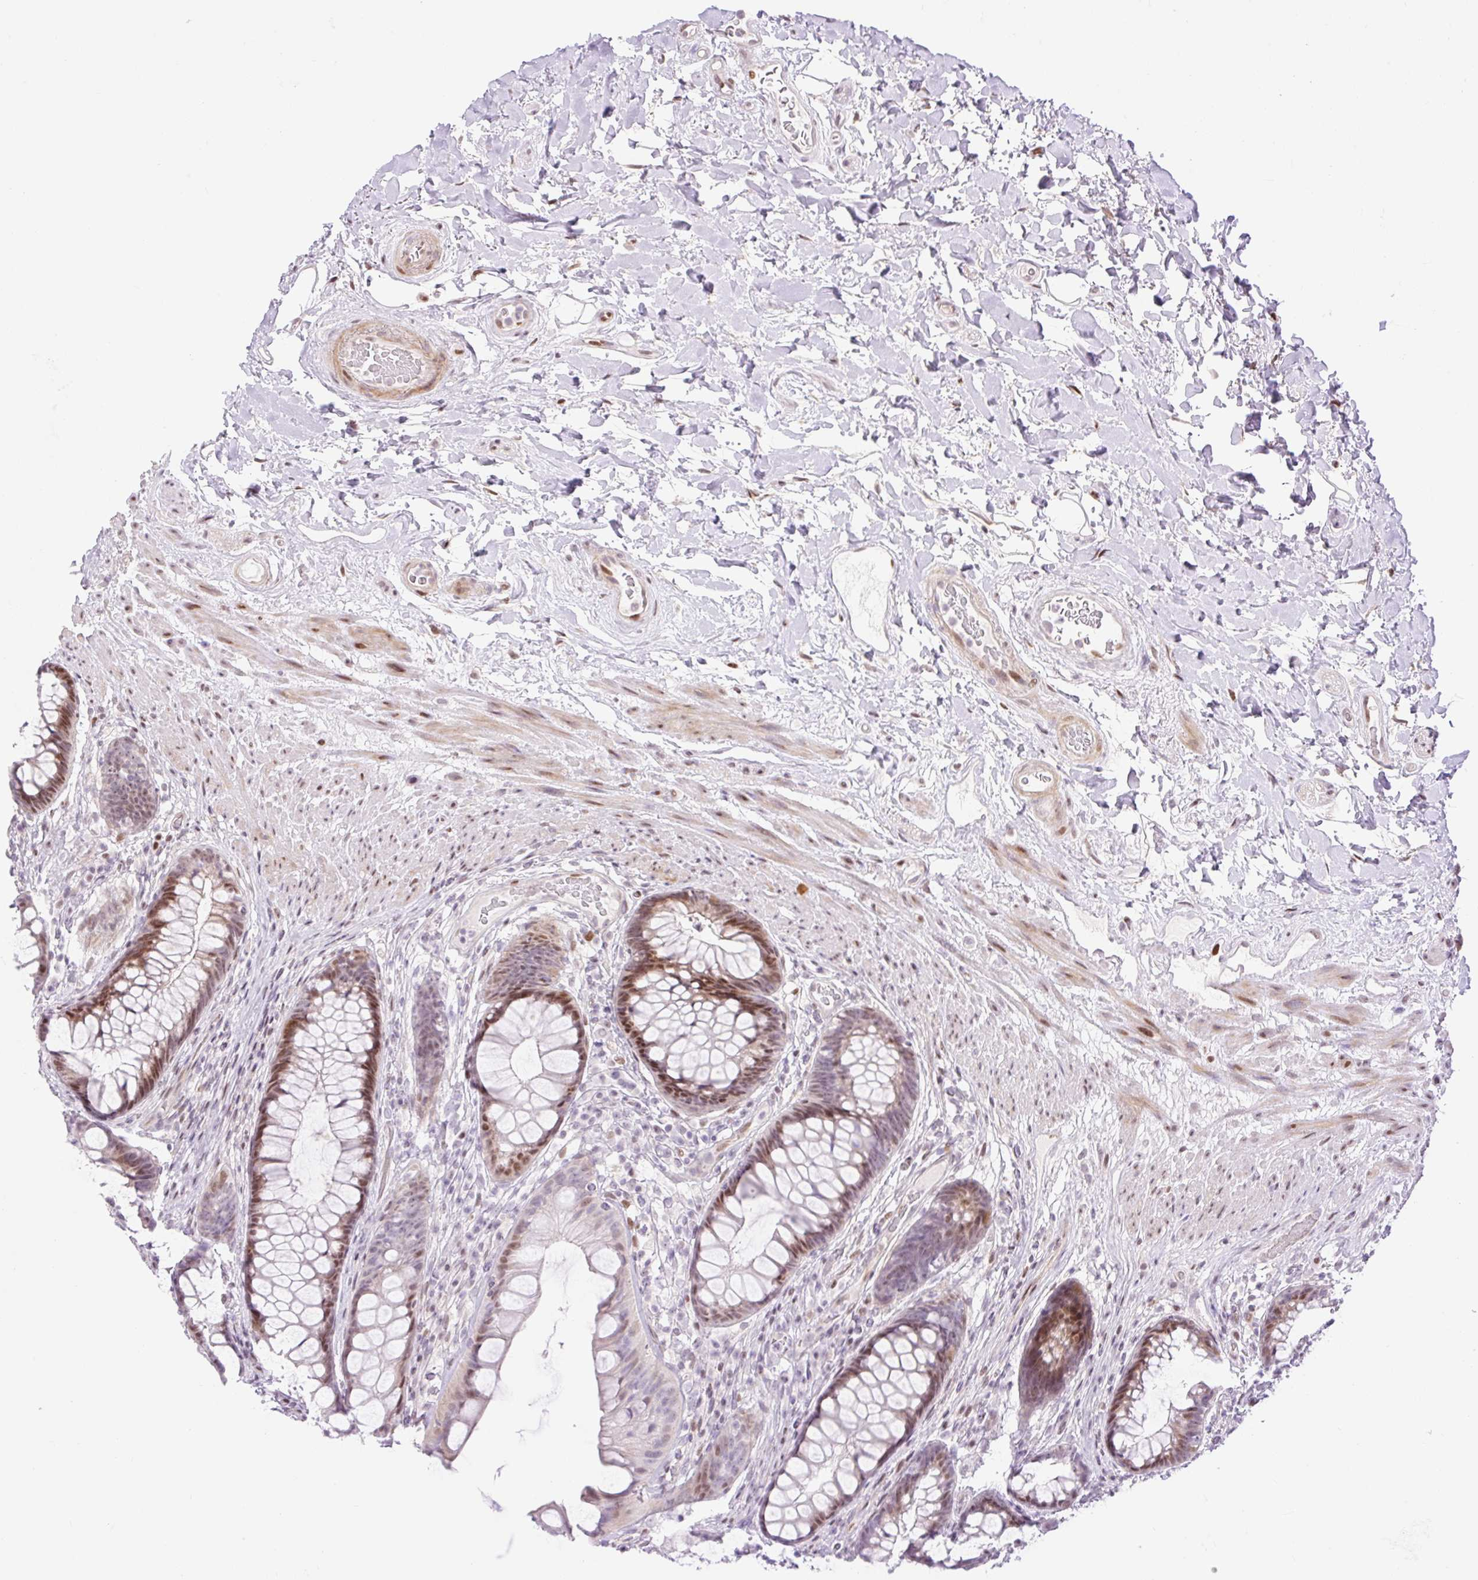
{"staining": {"intensity": "moderate", "quantity": "25%-75%", "location": "nuclear"}, "tissue": "rectum", "cell_type": "Glandular cells", "image_type": "normal", "snomed": [{"axis": "morphology", "description": "Normal tissue, NOS"}, {"axis": "topography", "description": "Rectum"}], "caption": "Immunohistochemistry histopathology image of normal rectum: human rectum stained using immunohistochemistry reveals medium levels of moderate protein expression localized specifically in the nuclear of glandular cells, appearing as a nuclear brown color.", "gene": "RIPPLY3", "patient": {"sex": "male", "age": 74}}